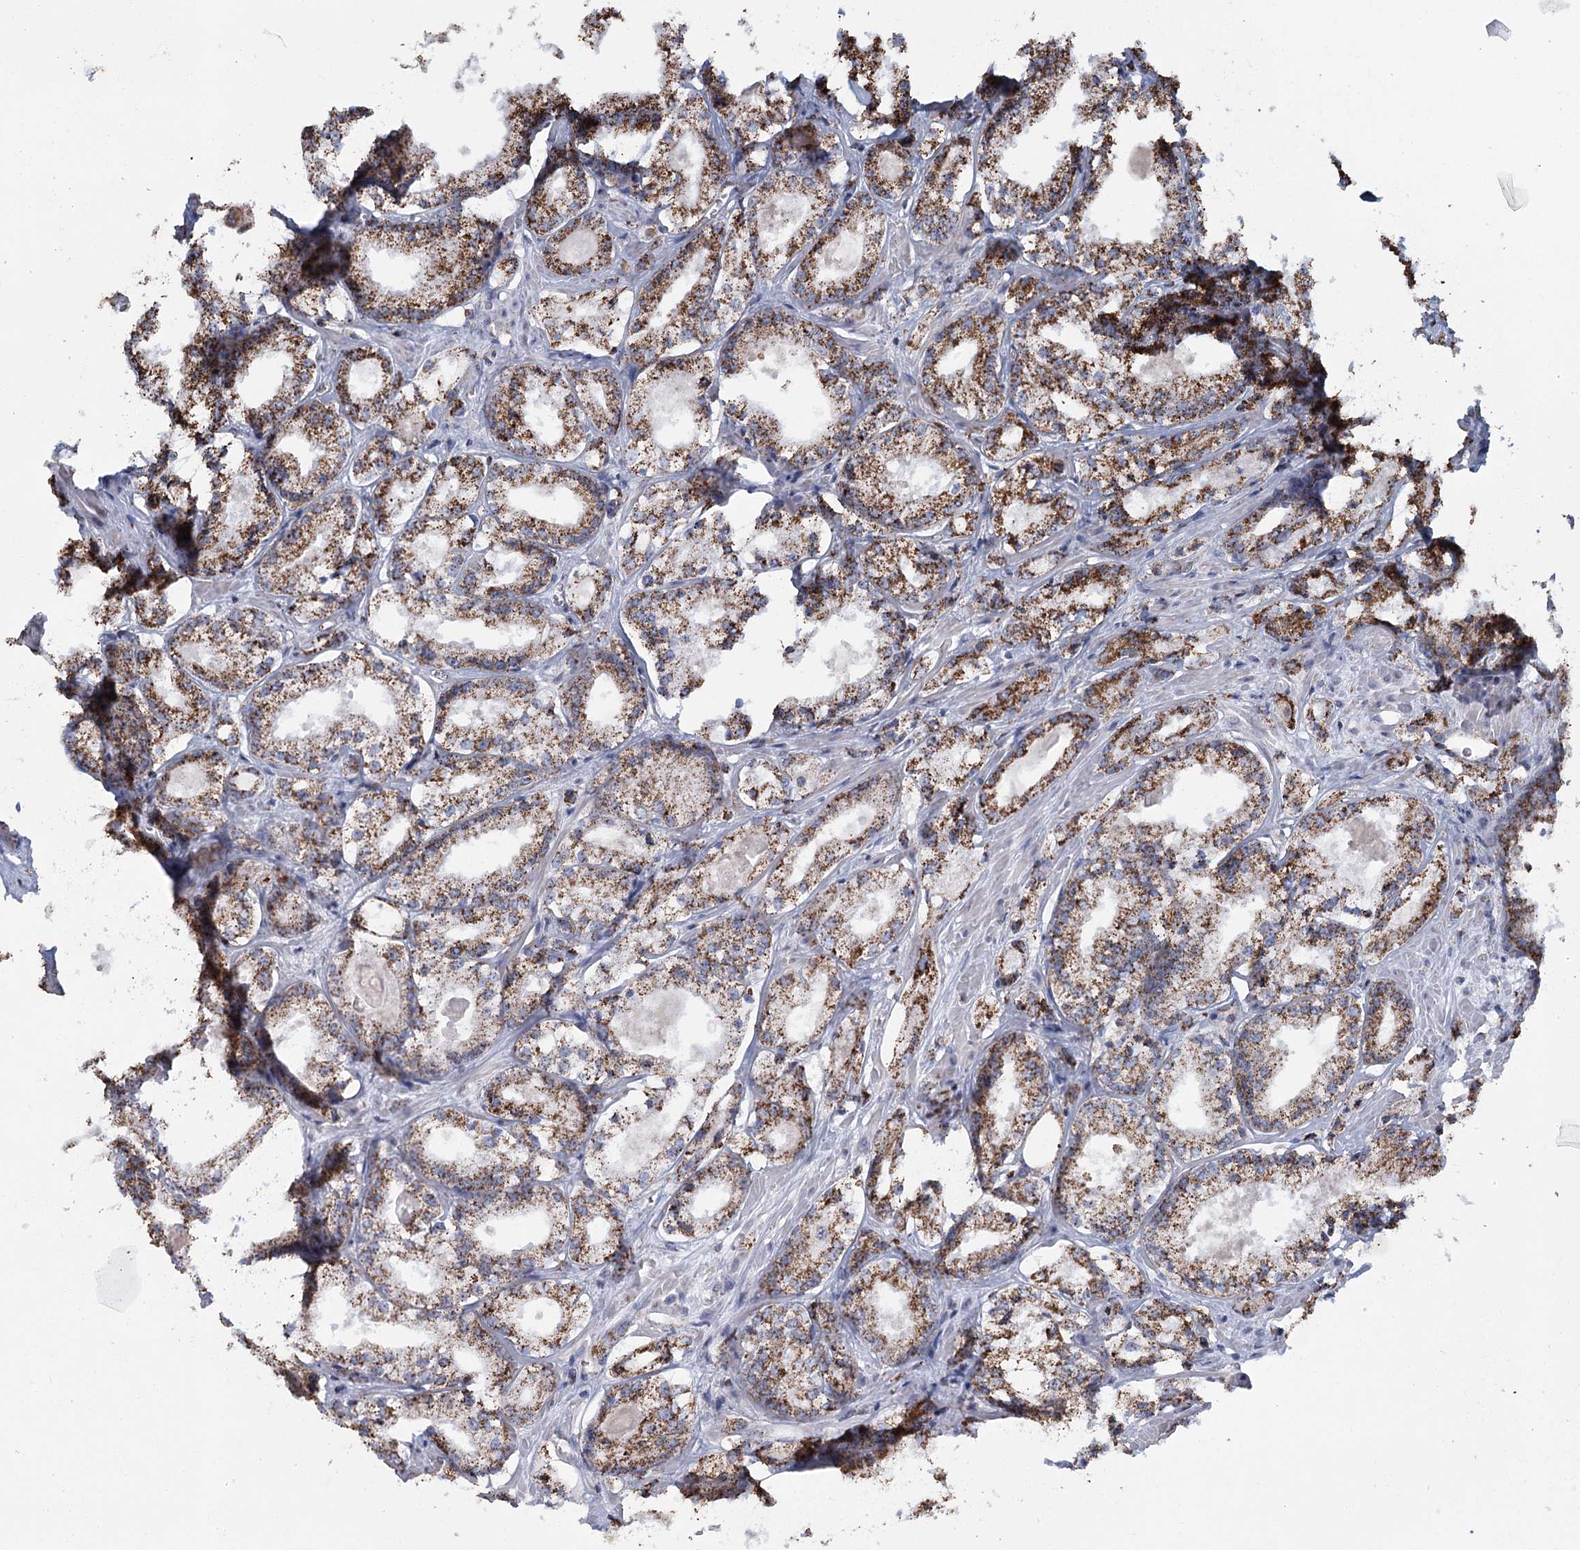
{"staining": {"intensity": "moderate", "quantity": ">75%", "location": "cytoplasmic/membranous"}, "tissue": "prostate cancer", "cell_type": "Tumor cells", "image_type": "cancer", "snomed": [{"axis": "morphology", "description": "Adenocarcinoma, Low grade"}, {"axis": "topography", "description": "Prostate"}], "caption": "Immunohistochemical staining of human low-grade adenocarcinoma (prostate) displays medium levels of moderate cytoplasmic/membranous protein staining in about >75% of tumor cells.", "gene": "MRPL44", "patient": {"sex": "male", "age": 47}}